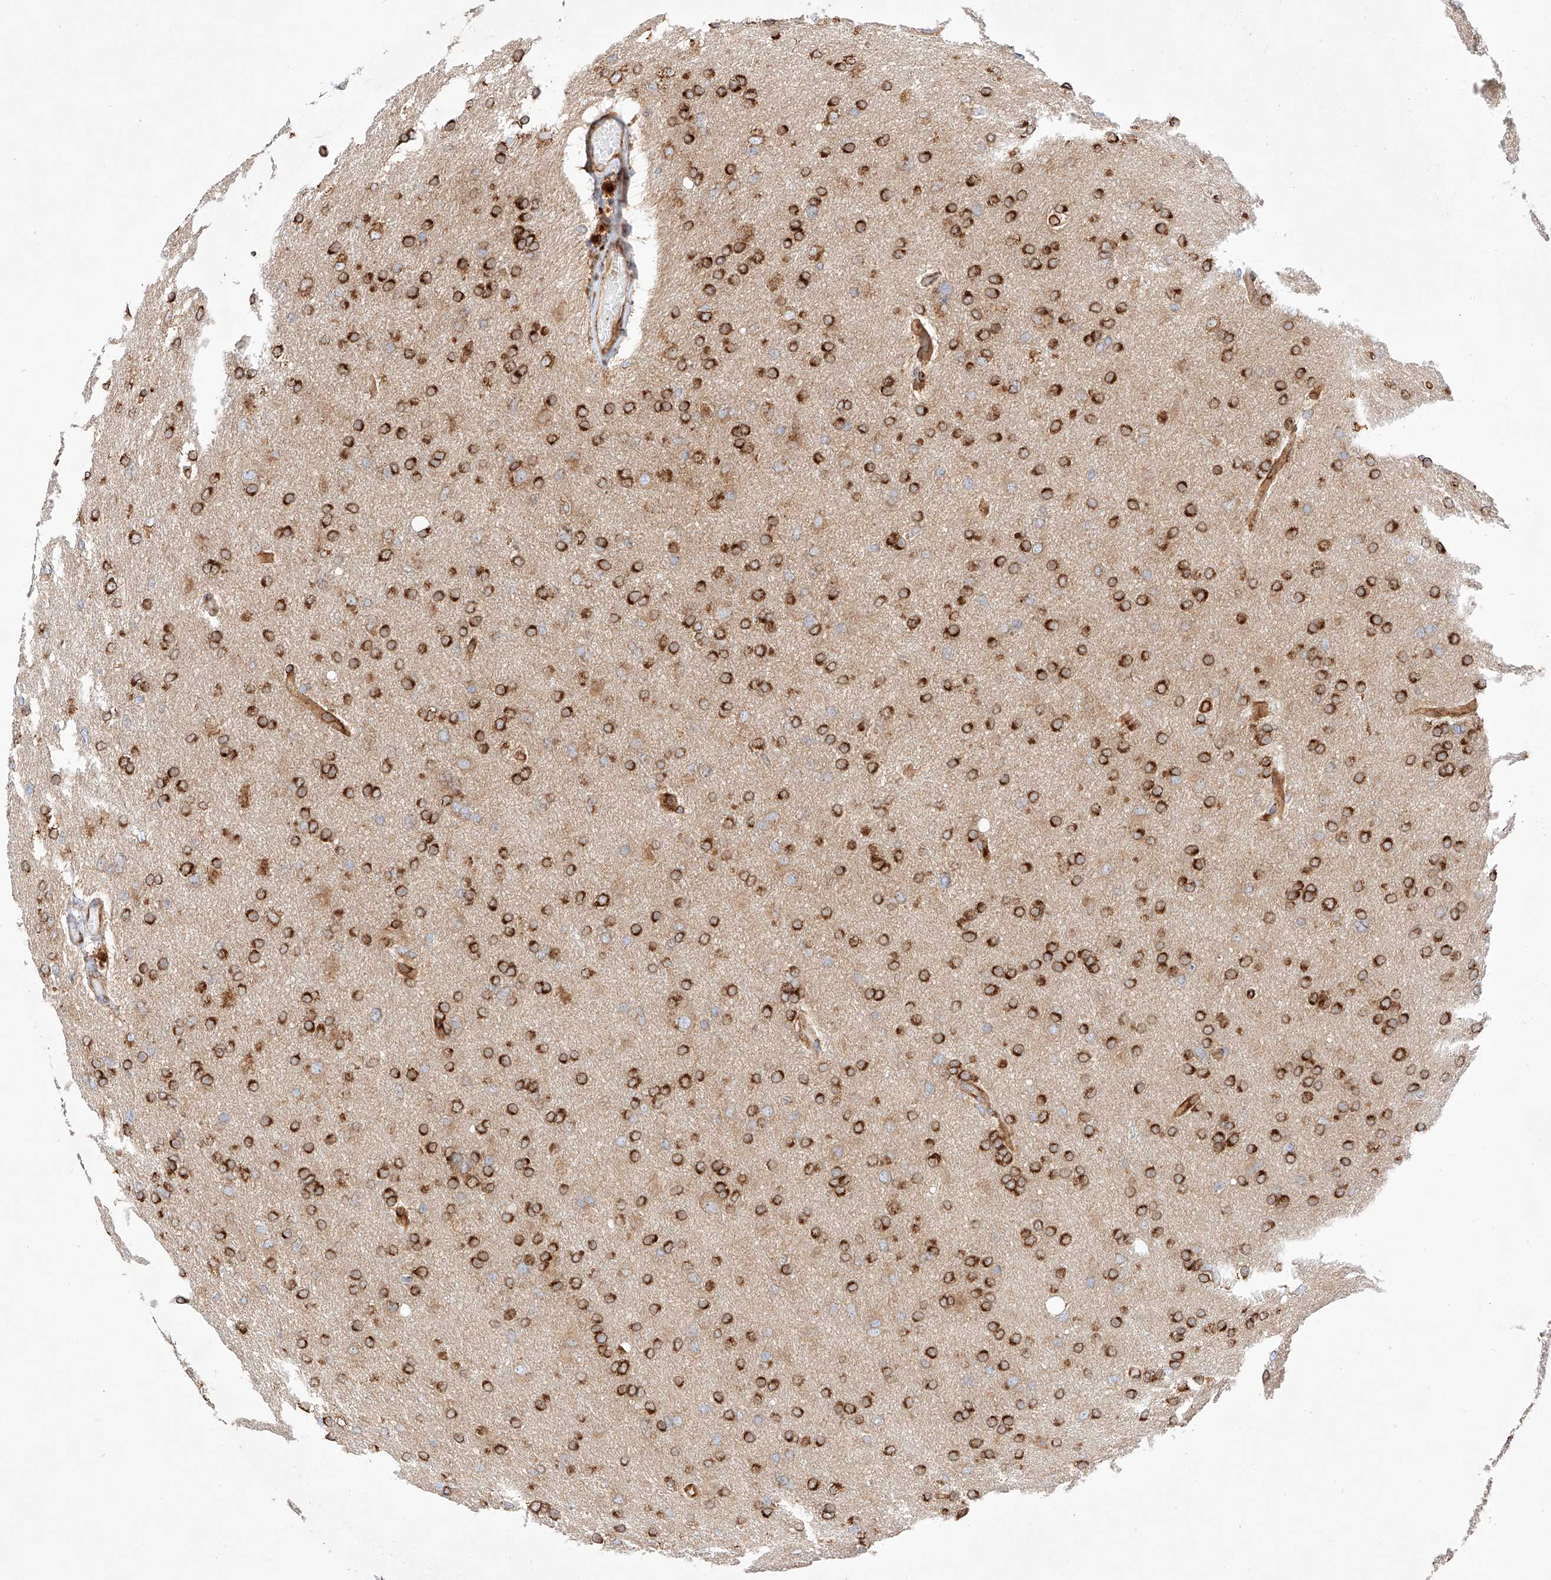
{"staining": {"intensity": "strong", "quantity": ">75%", "location": "cytoplasmic/membranous"}, "tissue": "glioma", "cell_type": "Tumor cells", "image_type": "cancer", "snomed": [{"axis": "morphology", "description": "Glioma, malignant, High grade"}, {"axis": "topography", "description": "Cerebral cortex"}], "caption": "Protein expression analysis of human malignant glioma (high-grade) reveals strong cytoplasmic/membranous staining in approximately >75% of tumor cells.", "gene": "CSGALNACT2", "patient": {"sex": "female", "age": 36}}